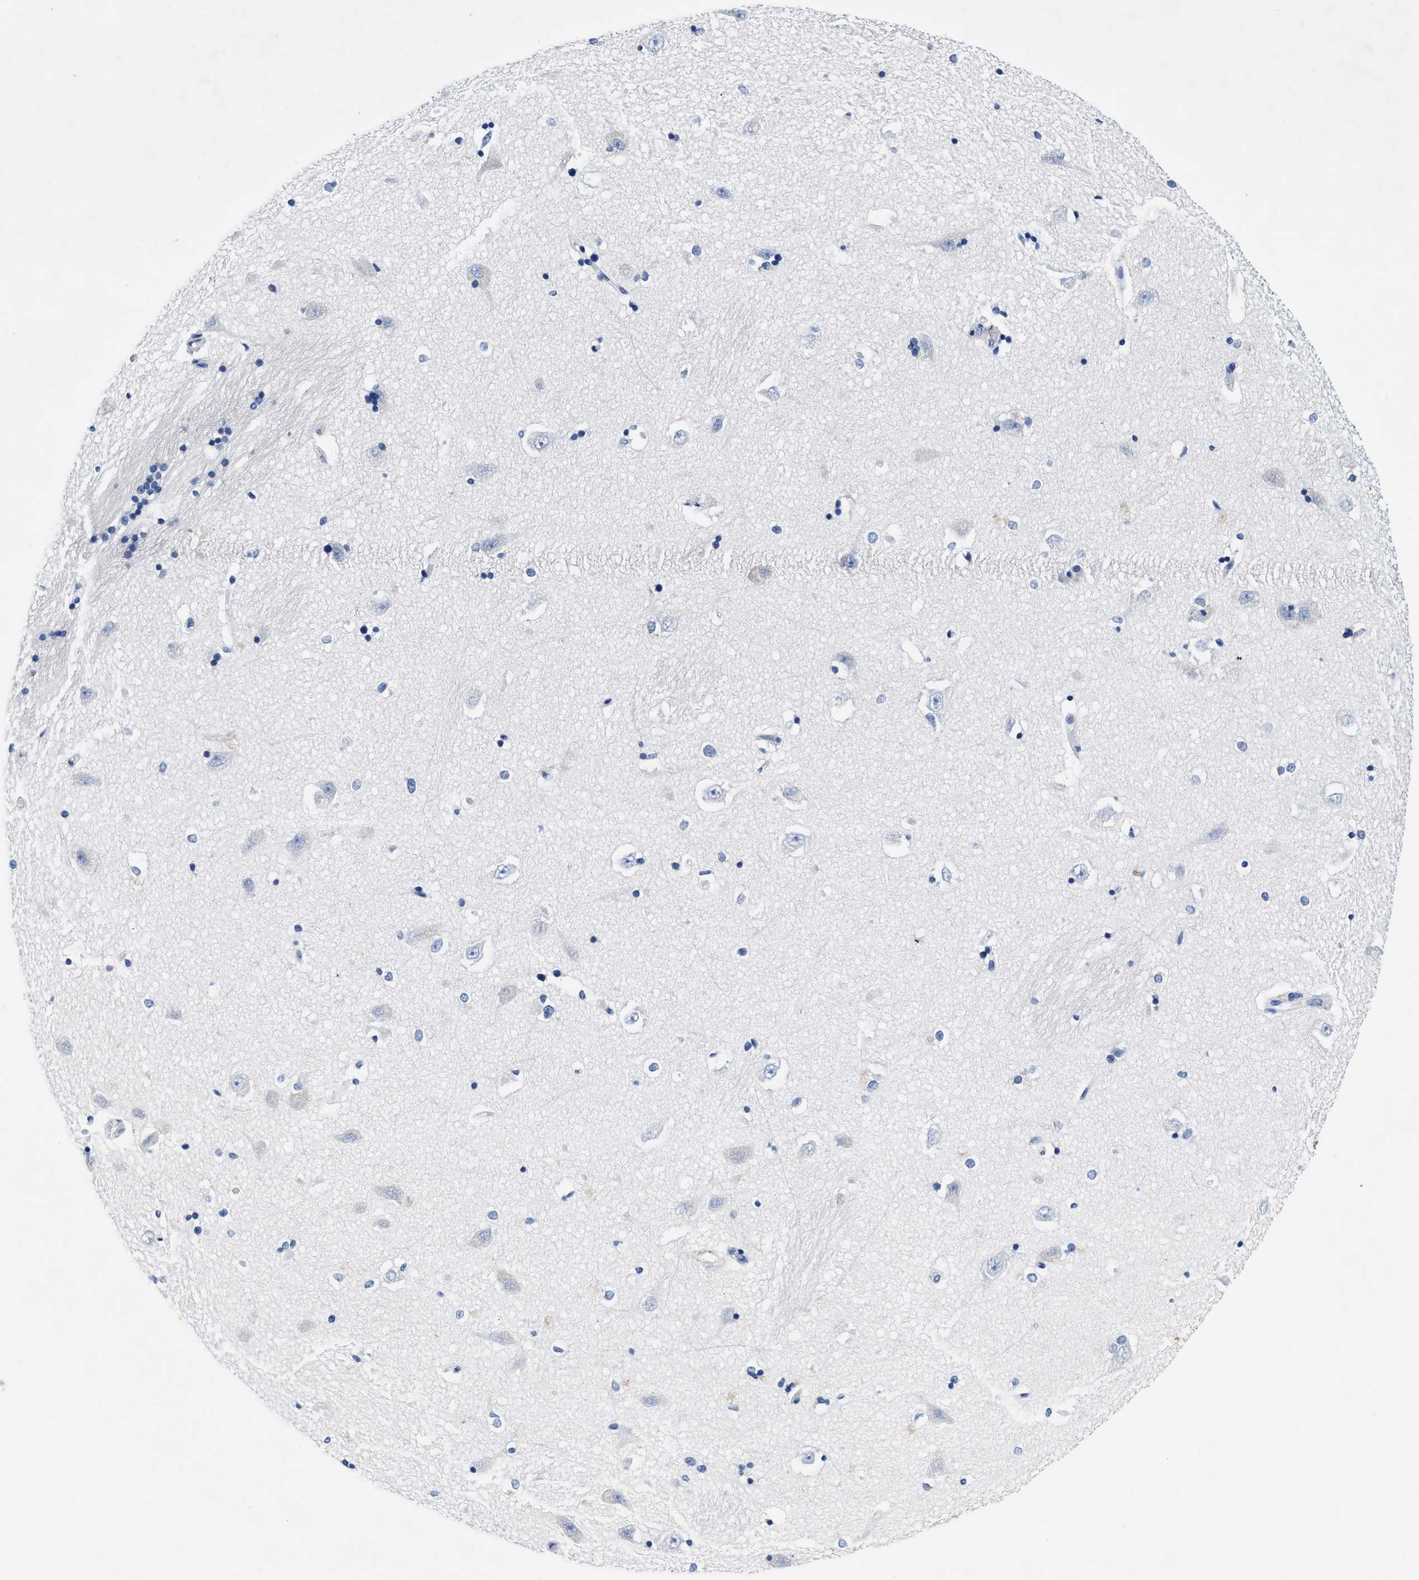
{"staining": {"intensity": "negative", "quantity": "none", "location": "none"}, "tissue": "hippocampus", "cell_type": "Glial cells", "image_type": "normal", "snomed": [{"axis": "morphology", "description": "Normal tissue, NOS"}, {"axis": "topography", "description": "Hippocampus"}], "caption": "An image of hippocampus stained for a protein exhibits no brown staining in glial cells. (DAB (3,3'-diaminobenzidine) immunohistochemistry (IHC), high magnification).", "gene": "TBRG4", "patient": {"sex": "male", "age": 45}}